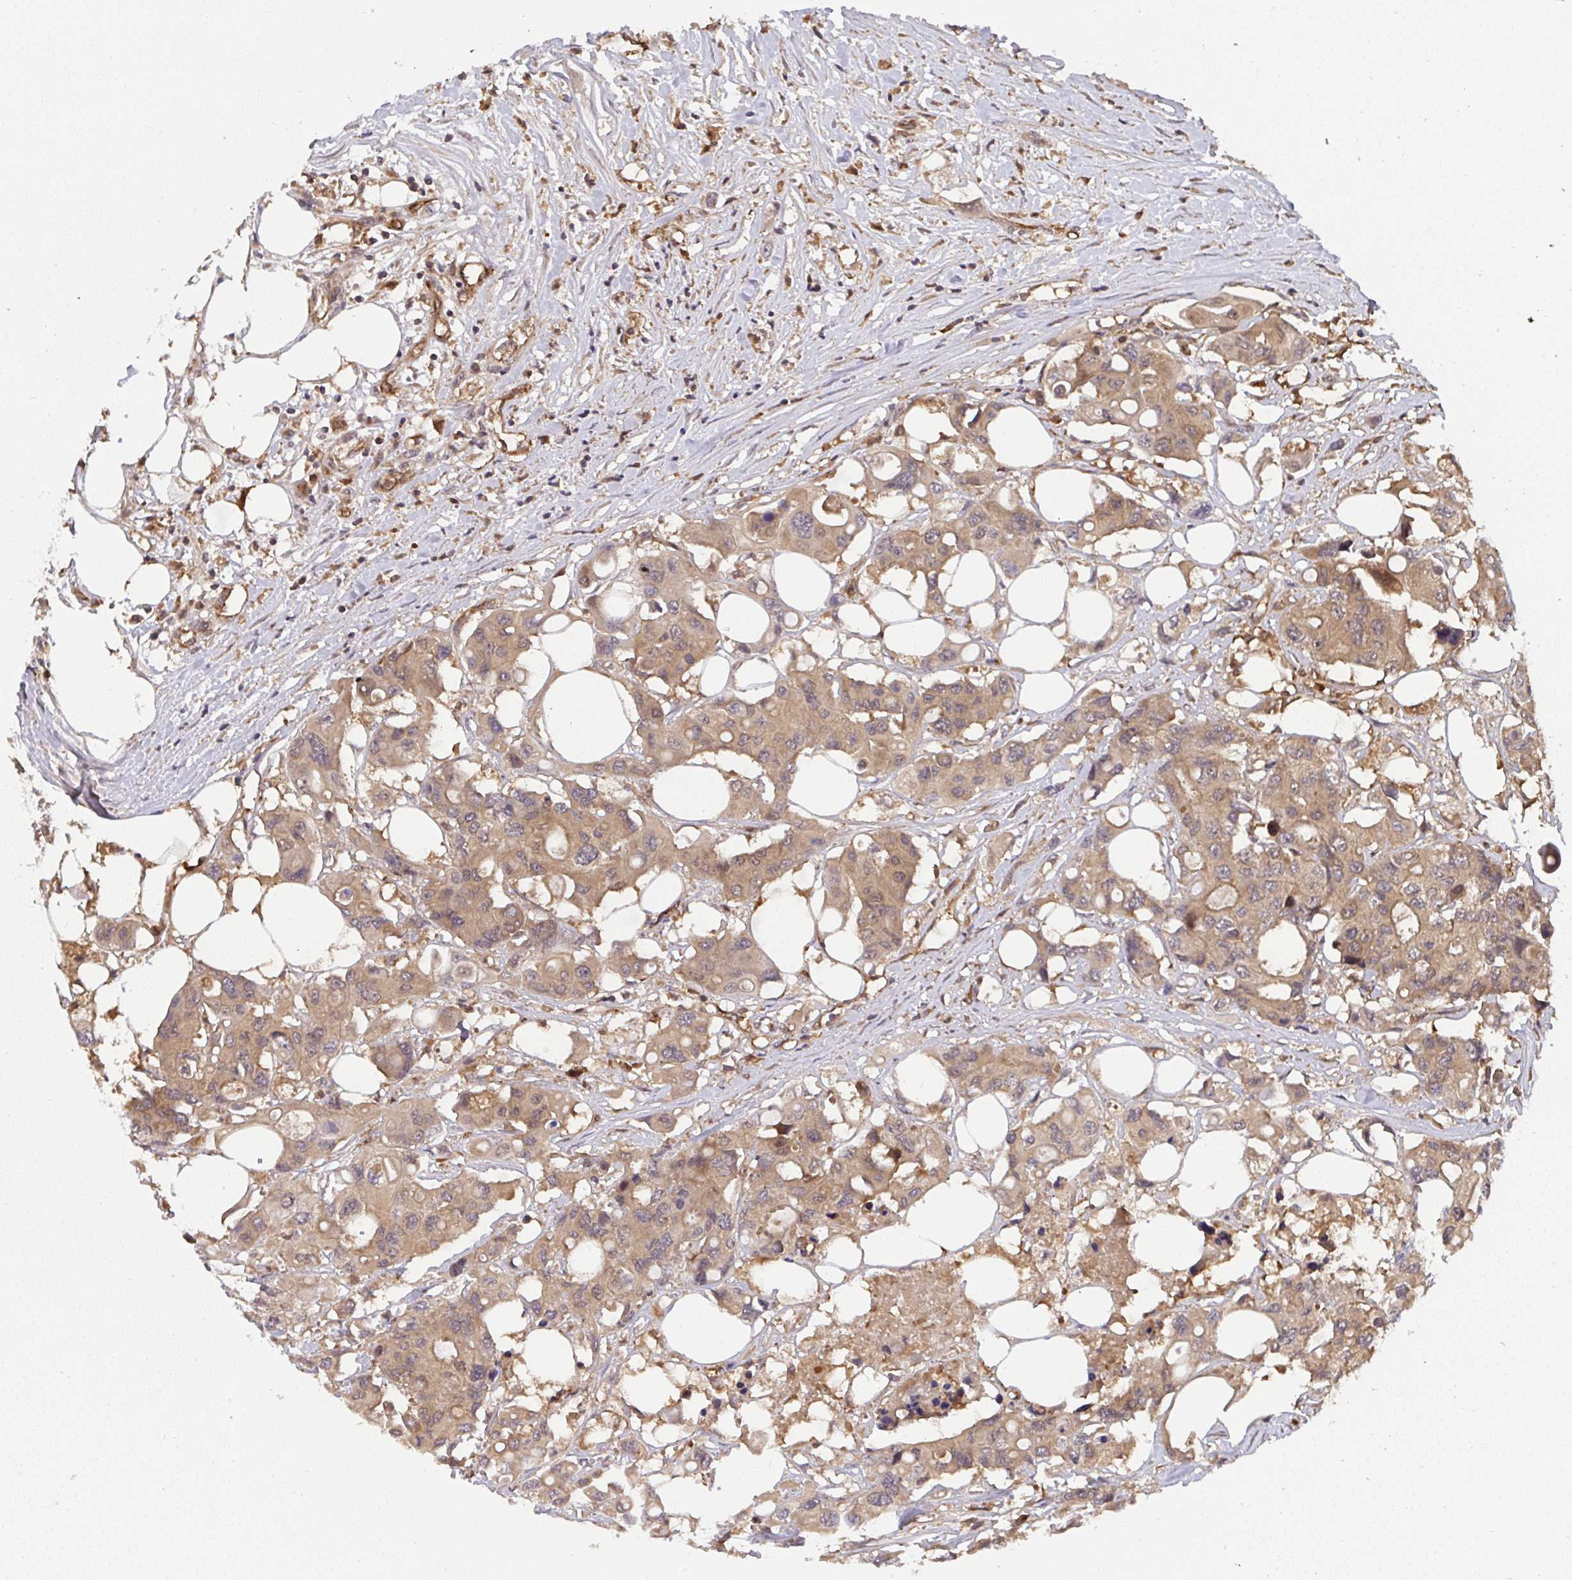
{"staining": {"intensity": "moderate", "quantity": ">75%", "location": "cytoplasmic/membranous,nuclear"}, "tissue": "colorectal cancer", "cell_type": "Tumor cells", "image_type": "cancer", "snomed": [{"axis": "morphology", "description": "Adenocarcinoma, NOS"}, {"axis": "topography", "description": "Colon"}], "caption": "Moderate cytoplasmic/membranous and nuclear expression is seen in about >75% of tumor cells in colorectal cancer.", "gene": "TIGAR", "patient": {"sex": "male", "age": 77}}